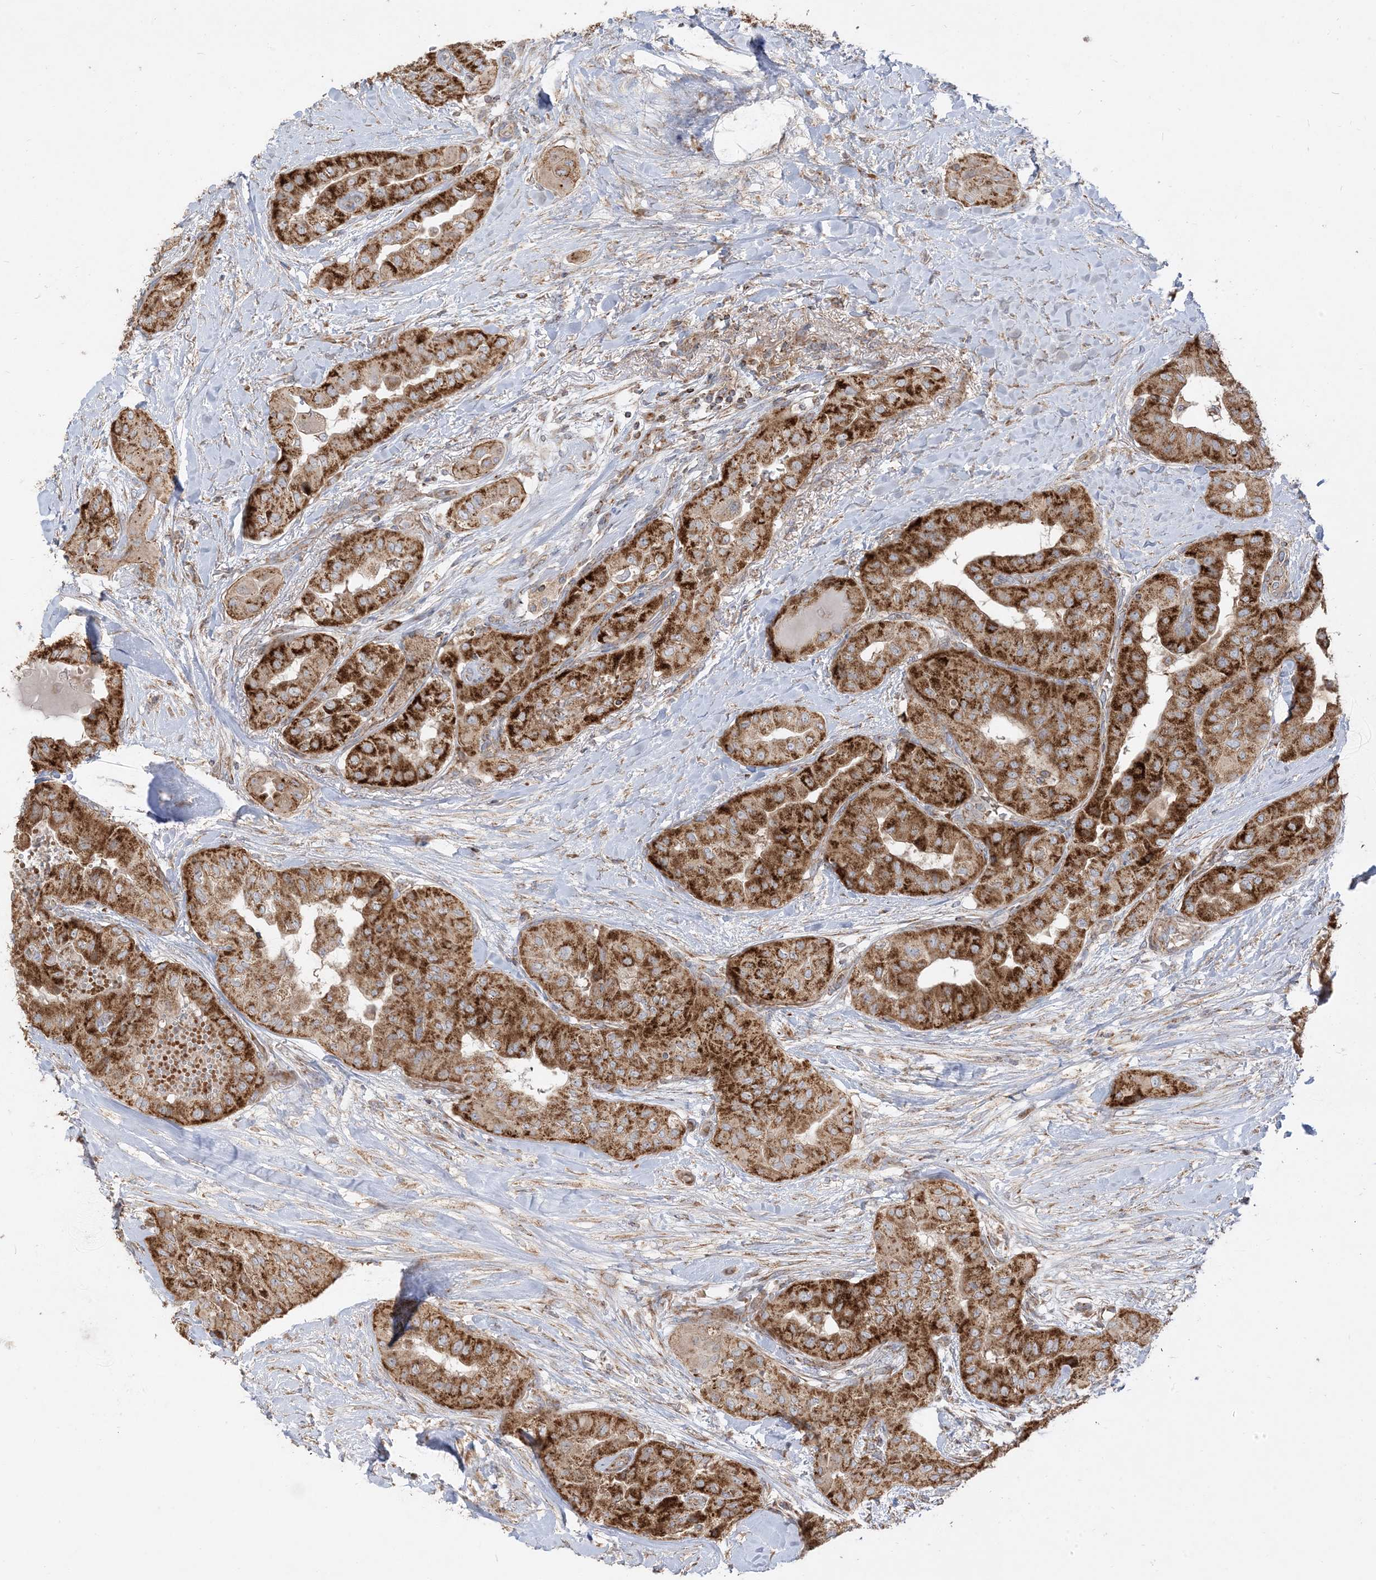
{"staining": {"intensity": "strong", "quantity": ">75%", "location": "cytoplasmic/membranous"}, "tissue": "thyroid cancer", "cell_type": "Tumor cells", "image_type": "cancer", "snomed": [{"axis": "morphology", "description": "Papillary adenocarcinoma, NOS"}, {"axis": "topography", "description": "Thyroid gland"}], "caption": "Strong cytoplasmic/membranous positivity for a protein is seen in approximately >75% of tumor cells of thyroid cancer (papillary adenocarcinoma) using IHC.", "gene": "AARS2", "patient": {"sex": "female", "age": 59}}